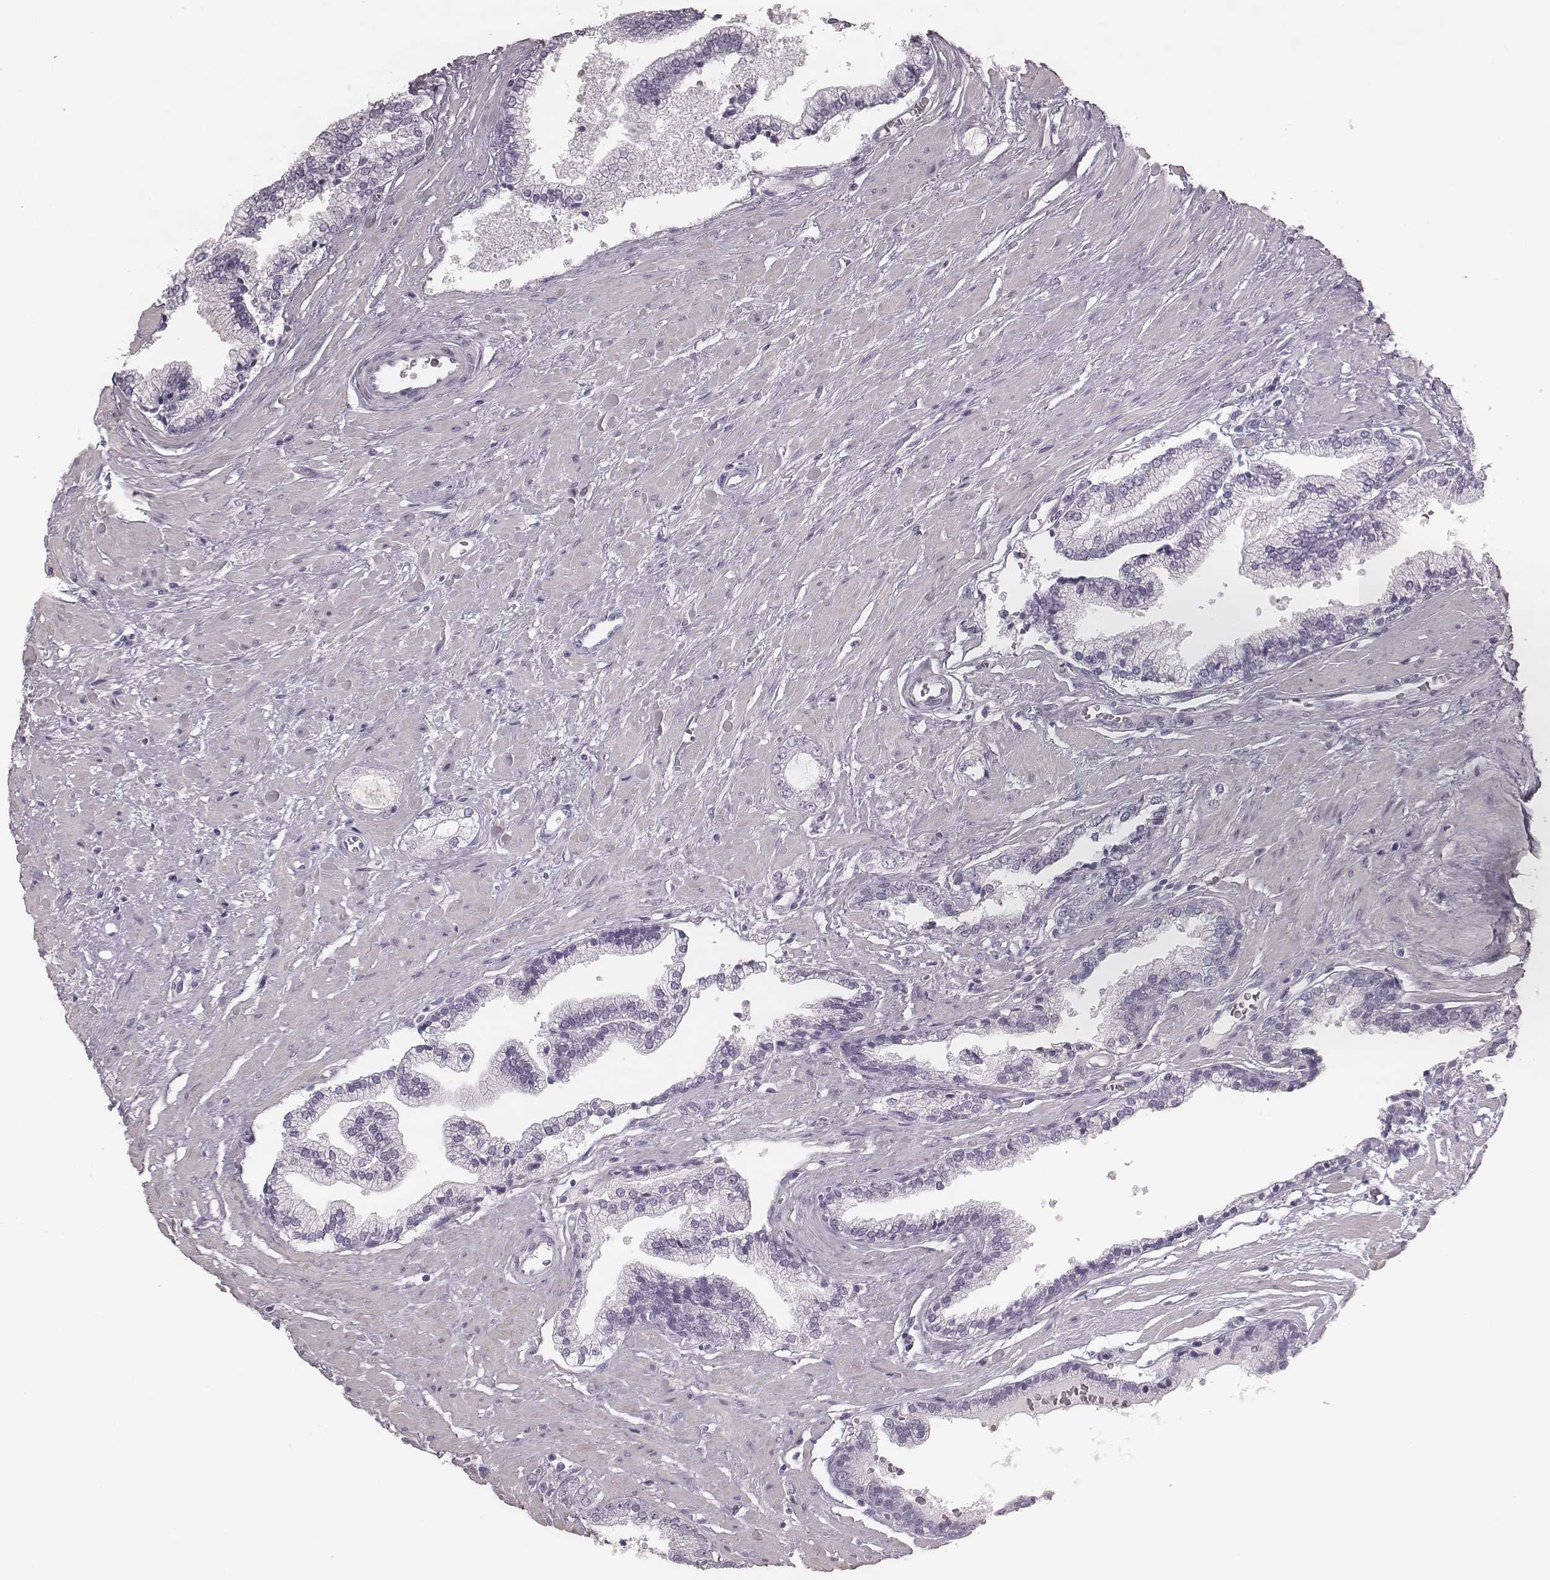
{"staining": {"intensity": "negative", "quantity": "none", "location": "none"}, "tissue": "prostate cancer", "cell_type": "Tumor cells", "image_type": "cancer", "snomed": [{"axis": "morphology", "description": "Adenocarcinoma, Low grade"}, {"axis": "topography", "description": "Prostate"}], "caption": "Photomicrograph shows no significant protein positivity in tumor cells of prostate cancer (adenocarcinoma (low-grade)). The staining is performed using DAB brown chromogen with nuclei counter-stained in using hematoxylin.", "gene": "KRT74", "patient": {"sex": "male", "age": 60}}